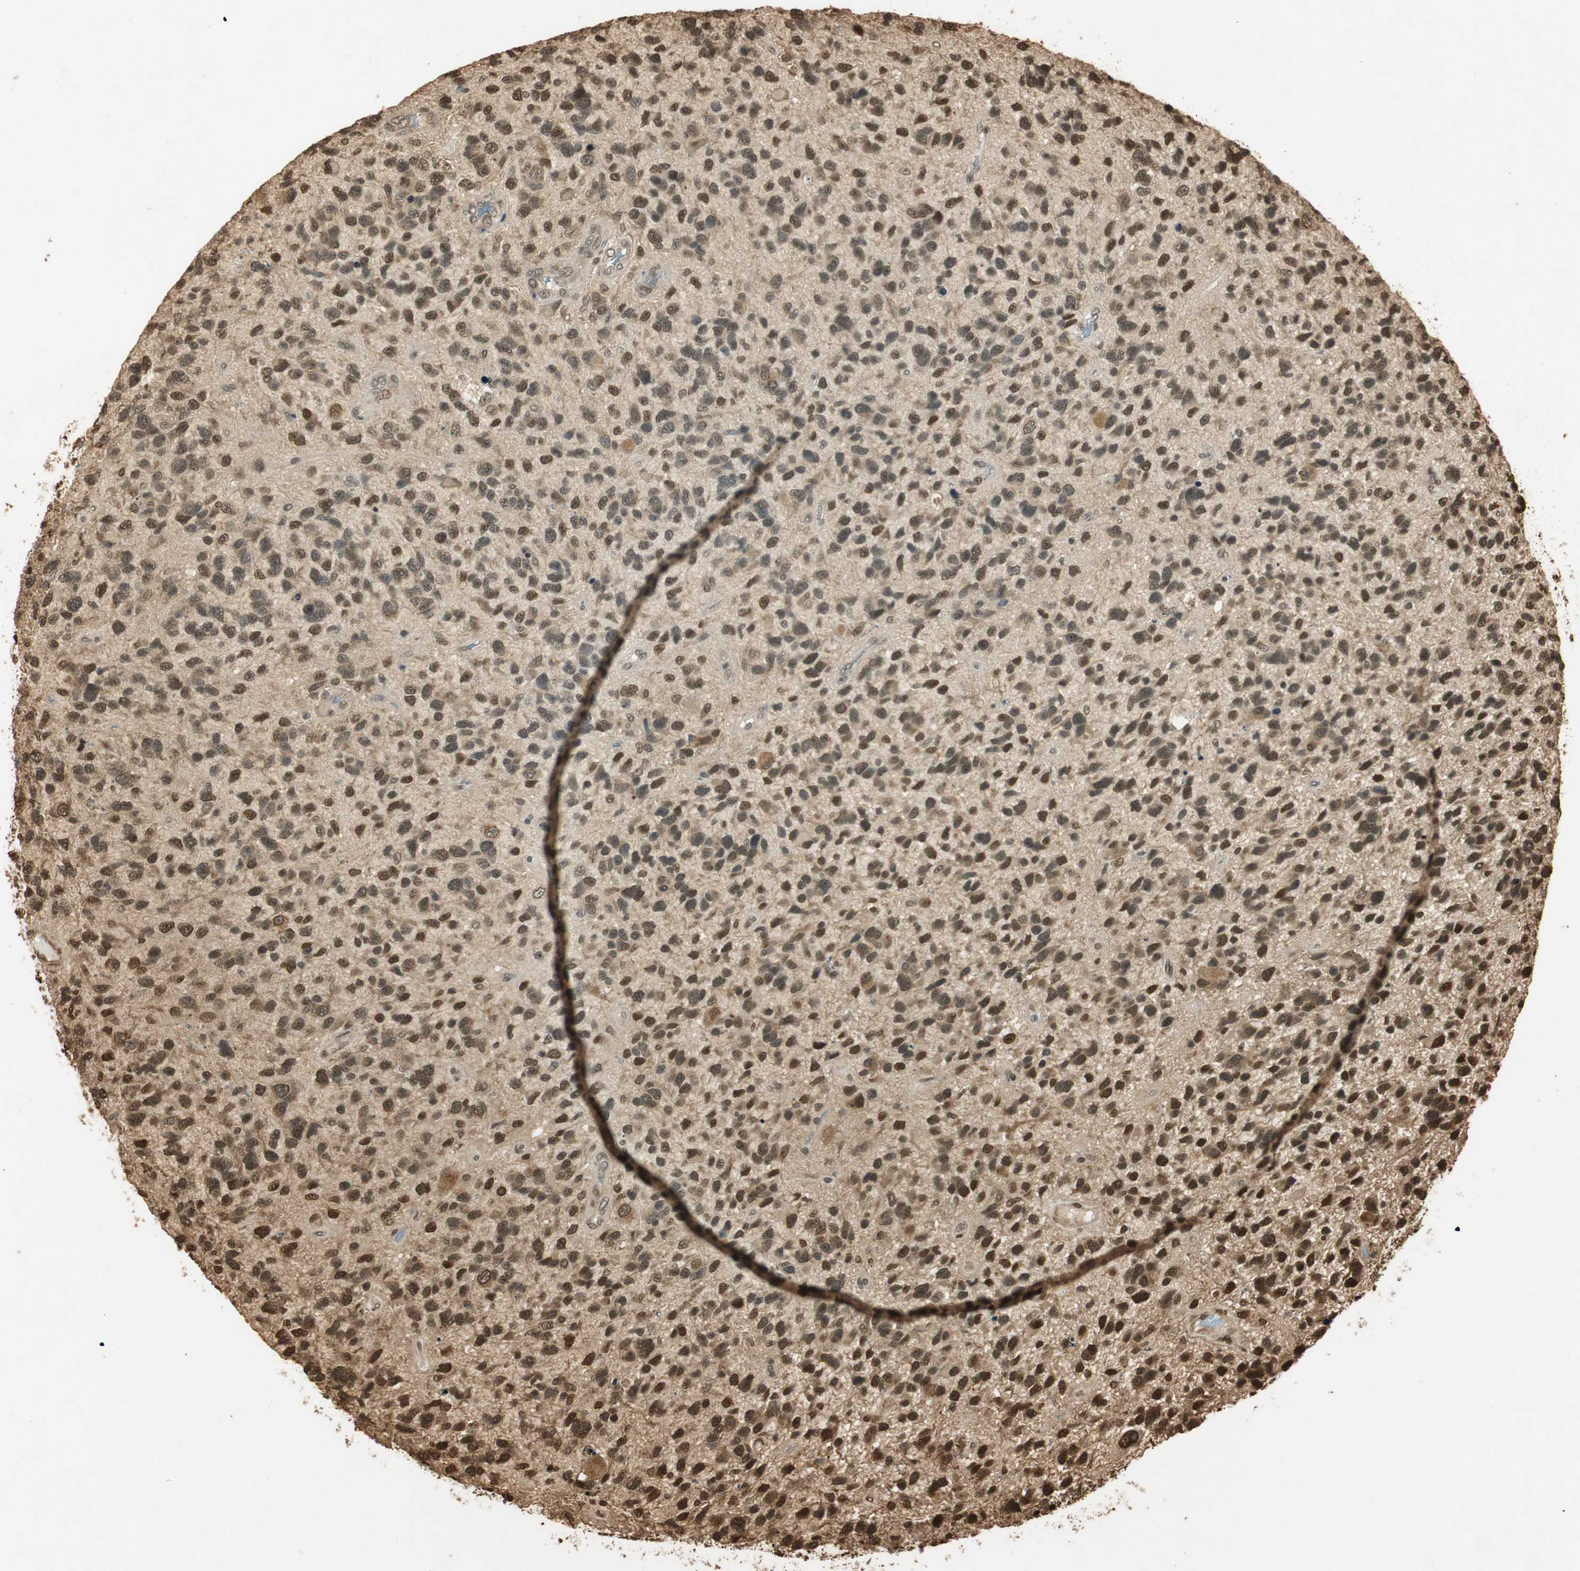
{"staining": {"intensity": "strong", "quantity": ">75%", "location": "cytoplasmic/membranous,nuclear"}, "tissue": "glioma", "cell_type": "Tumor cells", "image_type": "cancer", "snomed": [{"axis": "morphology", "description": "Glioma, malignant, High grade"}, {"axis": "topography", "description": "Brain"}], "caption": "Glioma tissue exhibits strong cytoplasmic/membranous and nuclear positivity in approximately >75% of tumor cells, visualized by immunohistochemistry.", "gene": "RPA3", "patient": {"sex": "female", "age": 58}}